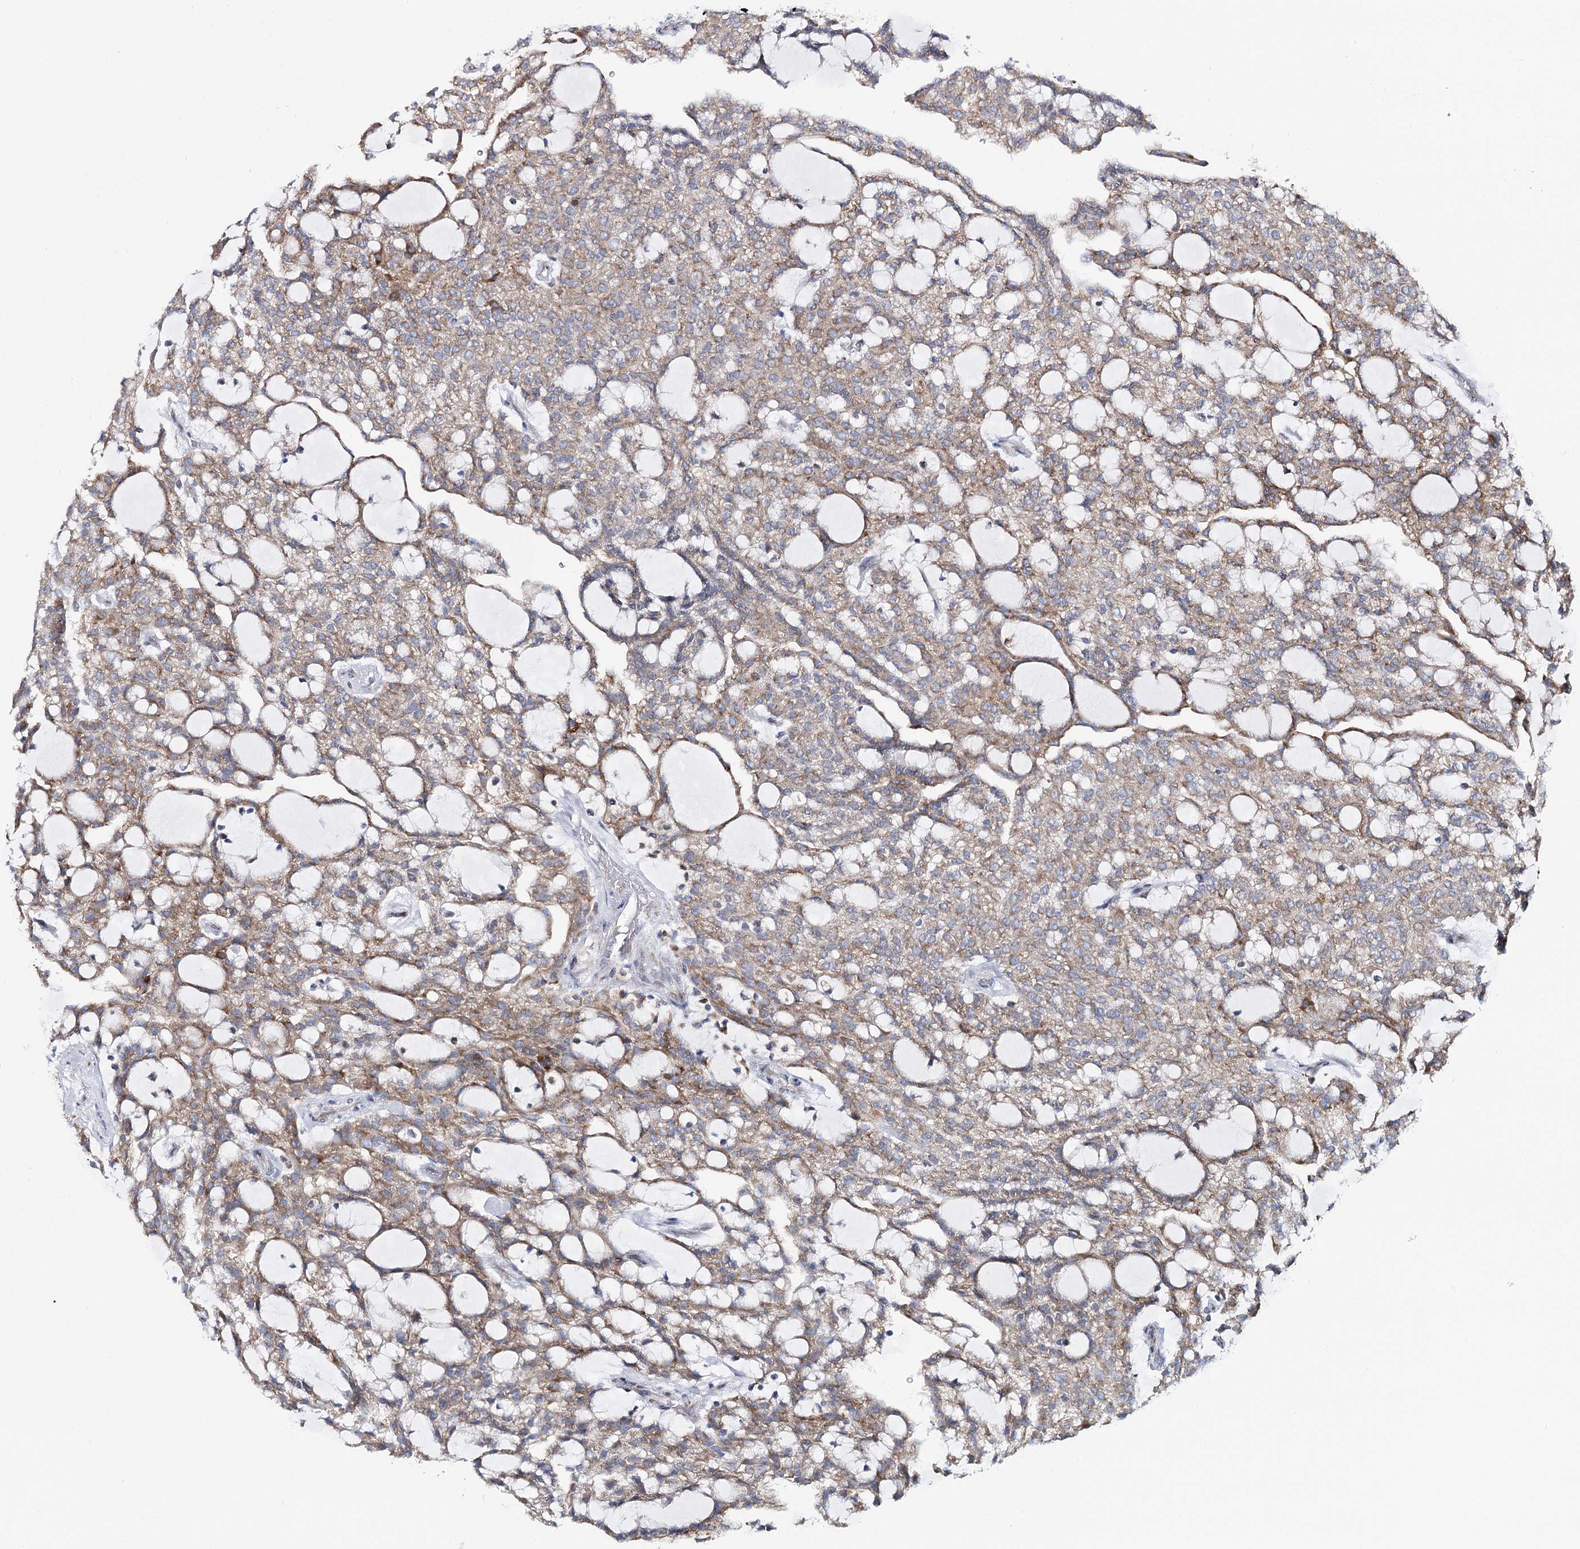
{"staining": {"intensity": "moderate", "quantity": ">75%", "location": "cytoplasmic/membranous"}, "tissue": "renal cancer", "cell_type": "Tumor cells", "image_type": "cancer", "snomed": [{"axis": "morphology", "description": "Adenocarcinoma, NOS"}, {"axis": "topography", "description": "Kidney"}], "caption": "Renal adenocarcinoma stained for a protein shows moderate cytoplasmic/membranous positivity in tumor cells. (Brightfield microscopy of DAB IHC at high magnification).", "gene": "THUMPD3", "patient": {"sex": "male", "age": 63}}